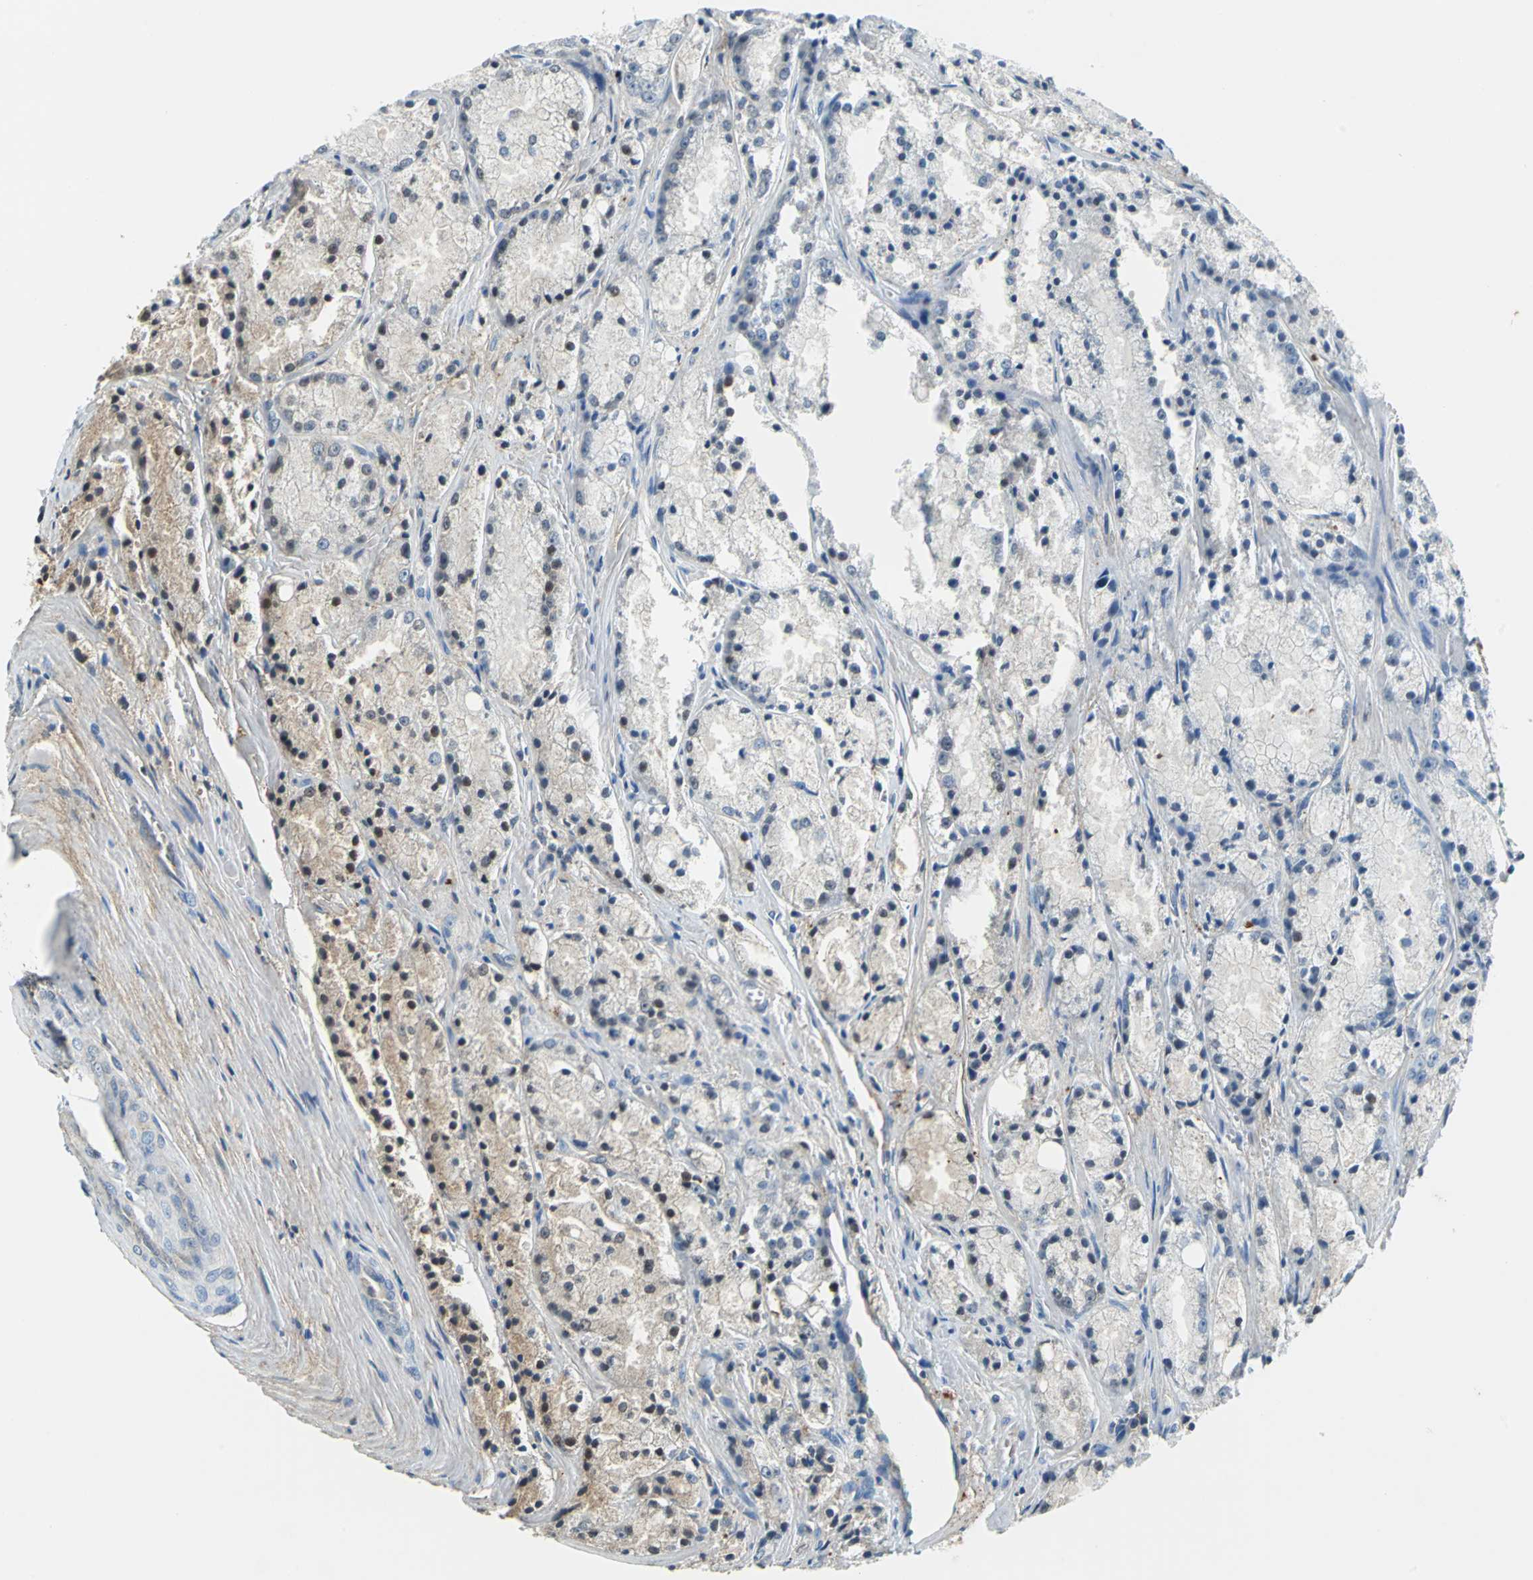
{"staining": {"intensity": "weak", "quantity": "<25%", "location": "cytoplasmic/membranous"}, "tissue": "prostate cancer", "cell_type": "Tumor cells", "image_type": "cancer", "snomed": [{"axis": "morphology", "description": "Adenocarcinoma, Low grade"}, {"axis": "topography", "description": "Prostate"}], "caption": "Immunohistochemistry (IHC) of low-grade adenocarcinoma (prostate) displays no staining in tumor cells.", "gene": "ALB", "patient": {"sex": "male", "age": 64}}